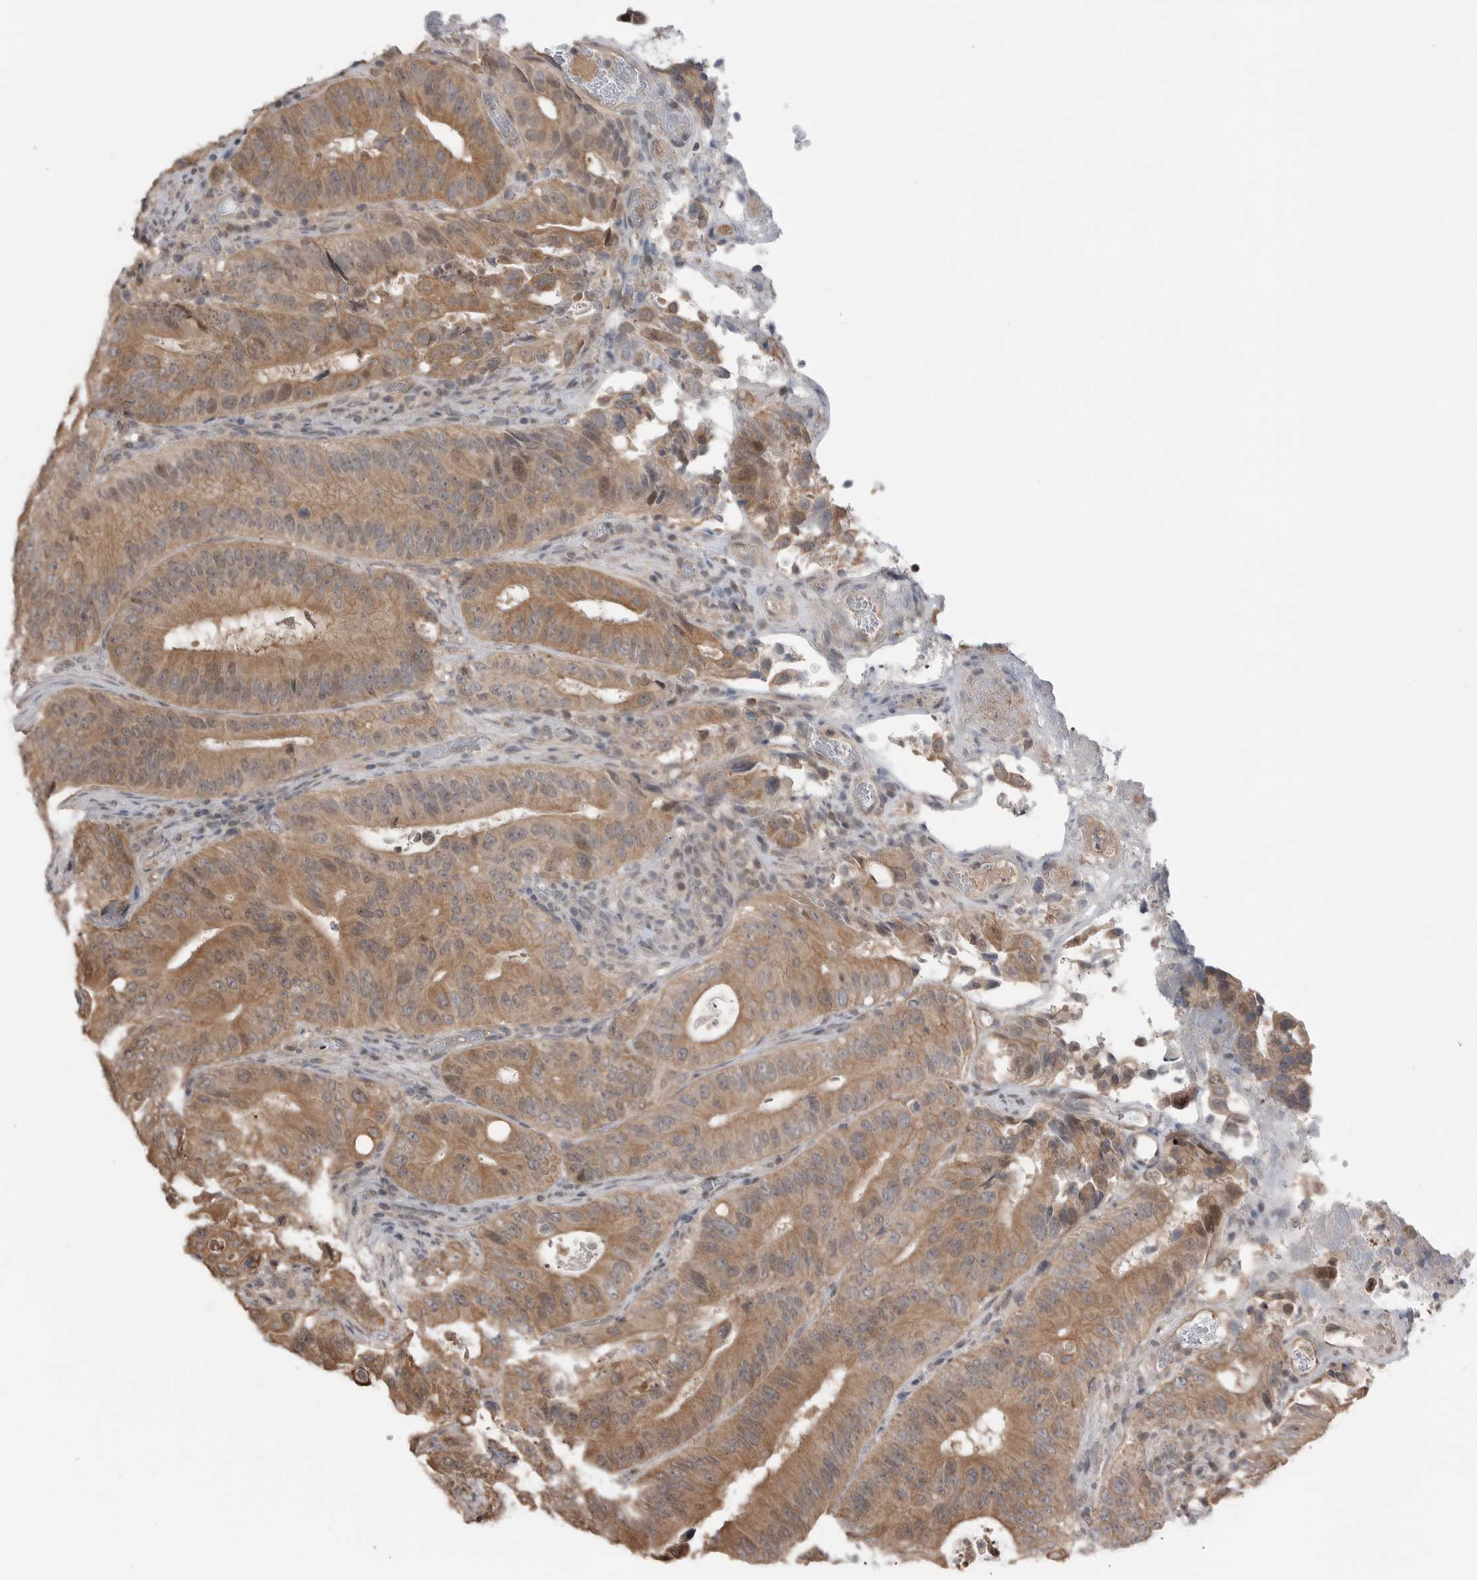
{"staining": {"intensity": "moderate", "quantity": ">75%", "location": "cytoplasmic/membranous"}, "tissue": "colorectal cancer", "cell_type": "Tumor cells", "image_type": "cancer", "snomed": [{"axis": "morphology", "description": "Adenocarcinoma, NOS"}, {"axis": "topography", "description": "Colon"}], "caption": "Protein expression analysis of human colorectal cancer (adenocarcinoma) reveals moderate cytoplasmic/membranous positivity in about >75% of tumor cells. The protein is stained brown, and the nuclei are stained in blue (DAB (3,3'-diaminobenzidine) IHC with brightfield microscopy, high magnification).", "gene": "PEAK1", "patient": {"sex": "male", "age": 83}}